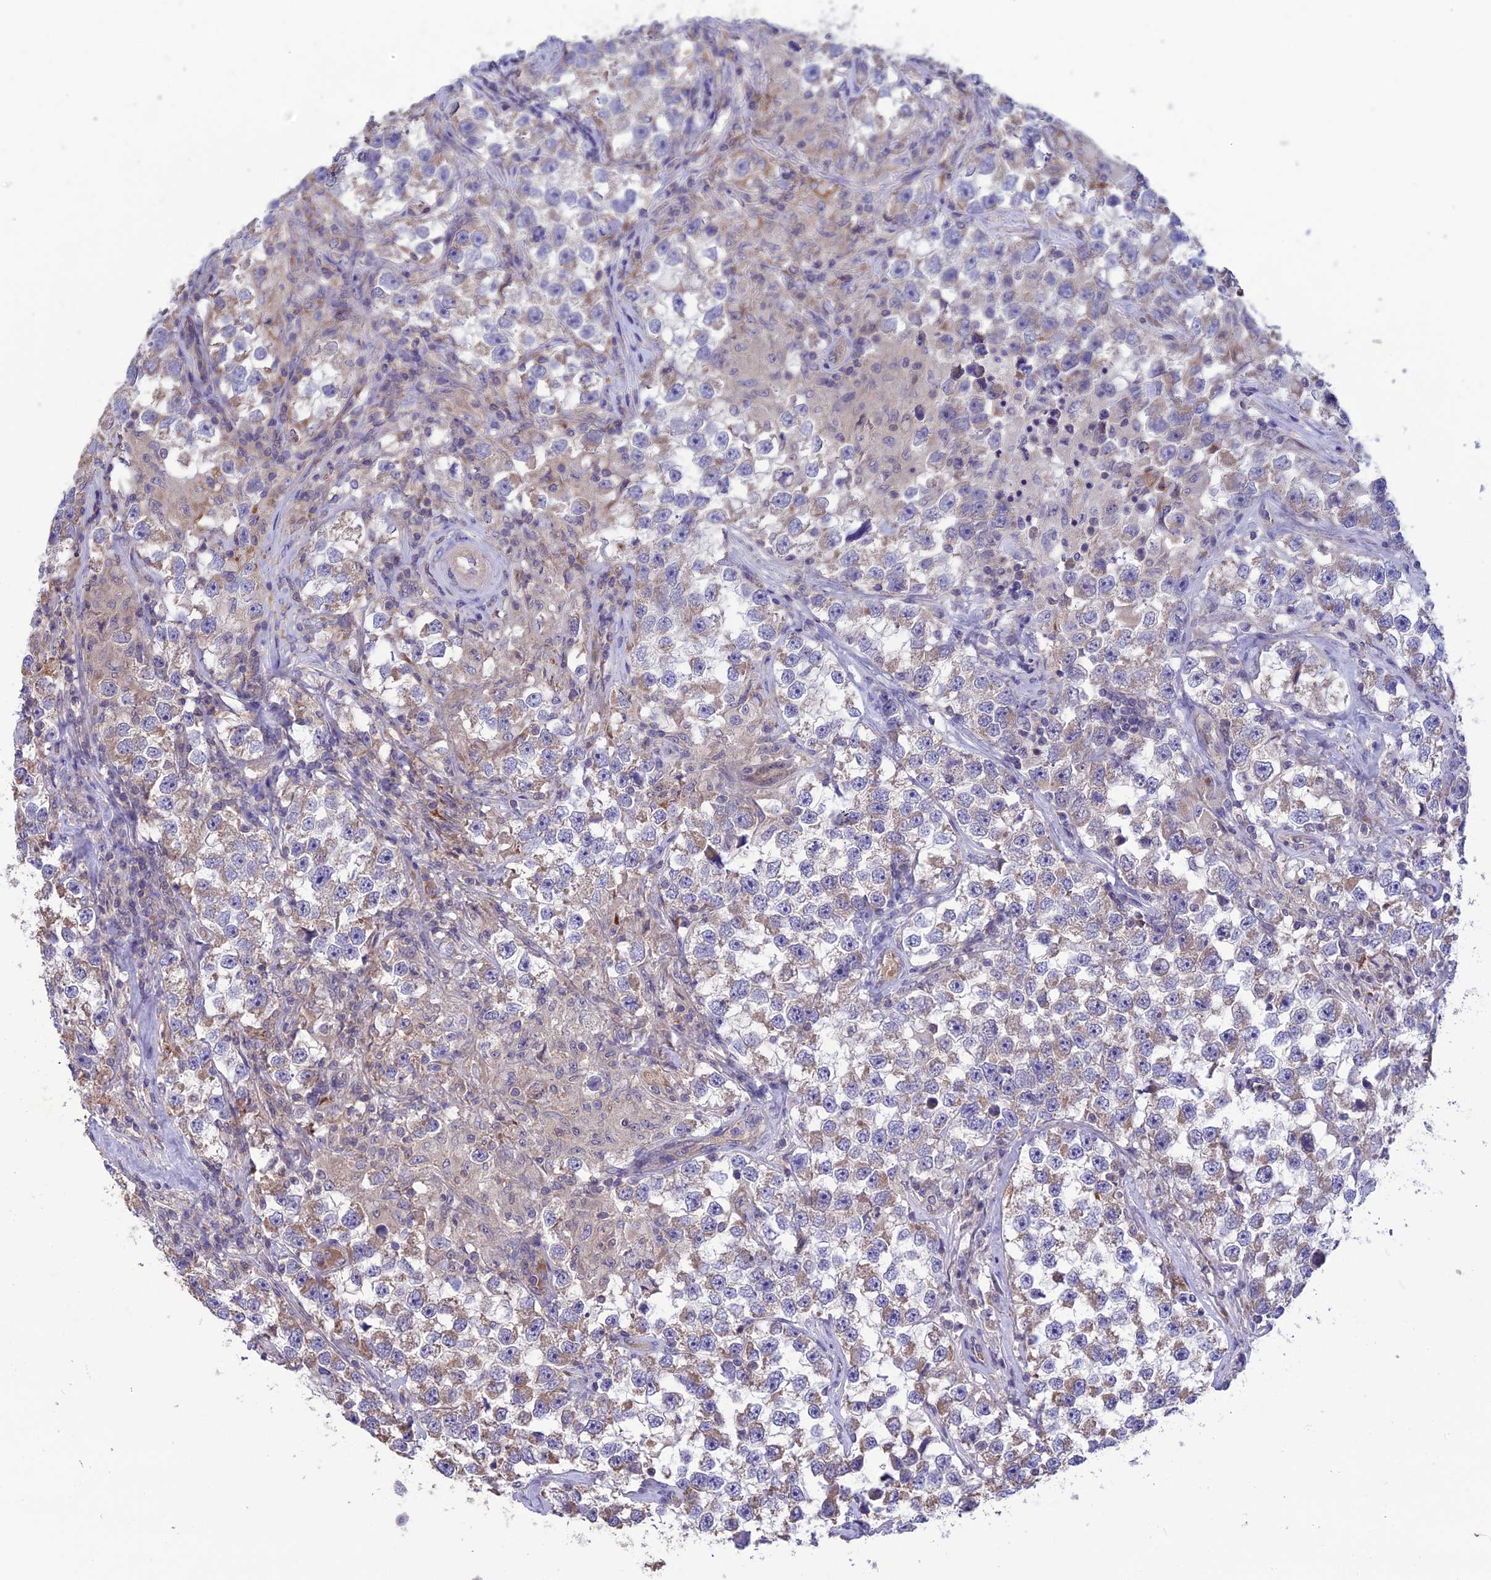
{"staining": {"intensity": "negative", "quantity": "none", "location": "none"}, "tissue": "testis cancer", "cell_type": "Tumor cells", "image_type": "cancer", "snomed": [{"axis": "morphology", "description": "Seminoma, NOS"}, {"axis": "topography", "description": "Testis"}], "caption": "DAB (3,3'-diaminobenzidine) immunohistochemical staining of human testis cancer (seminoma) shows no significant positivity in tumor cells. (DAB IHC with hematoxylin counter stain).", "gene": "PSMF1", "patient": {"sex": "male", "age": 46}}